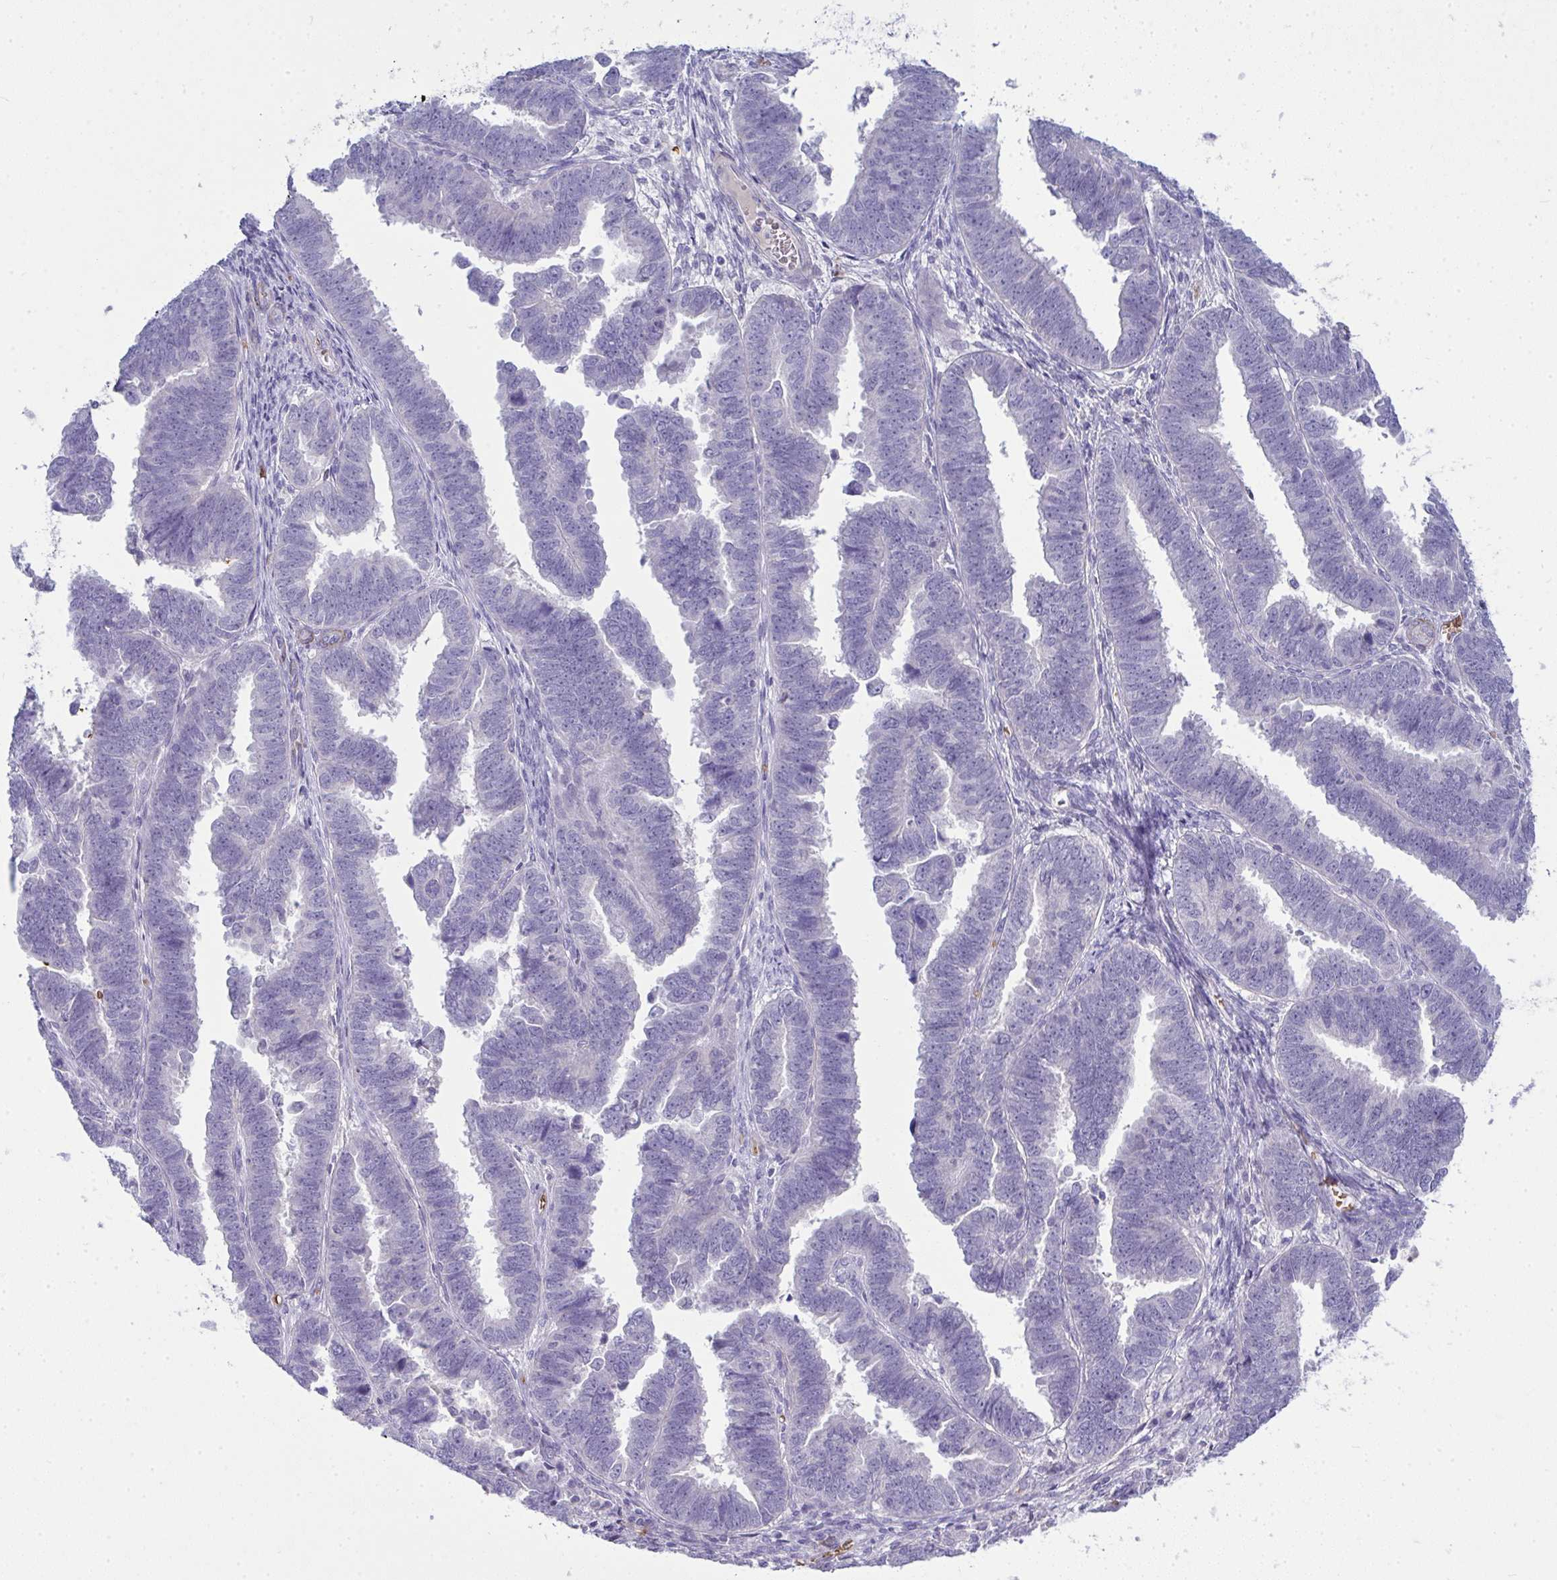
{"staining": {"intensity": "negative", "quantity": "none", "location": "none"}, "tissue": "endometrial cancer", "cell_type": "Tumor cells", "image_type": "cancer", "snomed": [{"axis": "morphology", "description": "Adenocarcinoma, NOS"}, {"axis": "topography", "description": "Endometrium"}], "caption": "The micrograph demonstrates no significant expression in tumor cells of endometrial cancer.", "gene": "SPTB", "patient": {"sex": "female", "age": 75}}